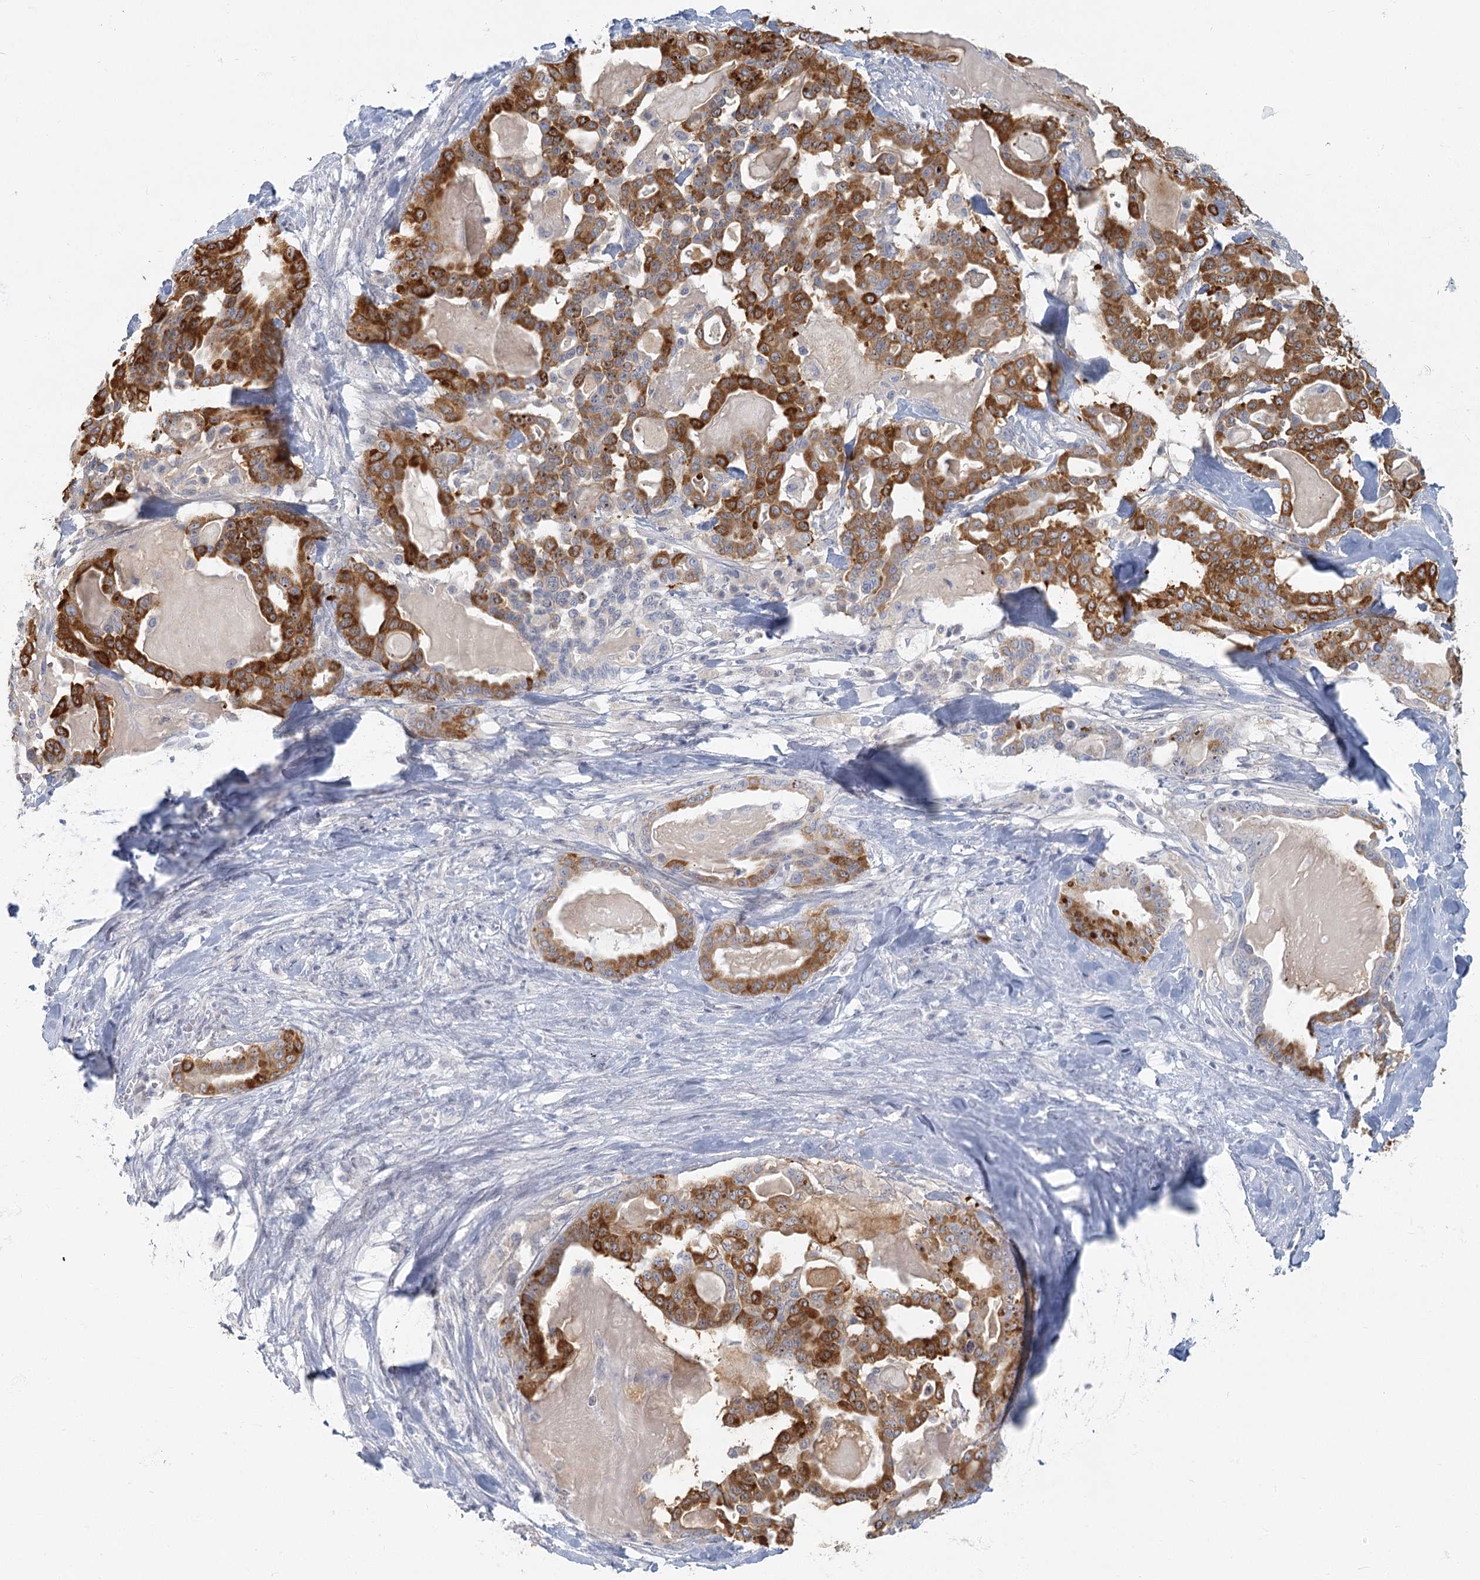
{"staining": {"intensity": "strong", "quantity": ">75%", "location": "cytoplasmic/membranous"}, "tissue": "pancreatic cancer", "cell_type": "Tumor cells", "image_type": "cancer", "snomed": [{"axis": "morphology", "description": "Adenocarcinoma, NOS"}, {"axis": "topography", "description": "Pancreas"}], "caption": "High-power microscopy captured an immunohistochemistry photomicrograph of adenocarcinoma (pancreatic), revealing strong cytoplasmic/membranous positivity in about >75% of tumor cells. The protein of interest is stained brown, and the nuclei are stained in blue (DAB (3,3'-diaminobenzidine) IHC with brightfield microscopy, high magnification).", "gene": "FAM110C", "patient": {"sex": "male", "age": 63}}